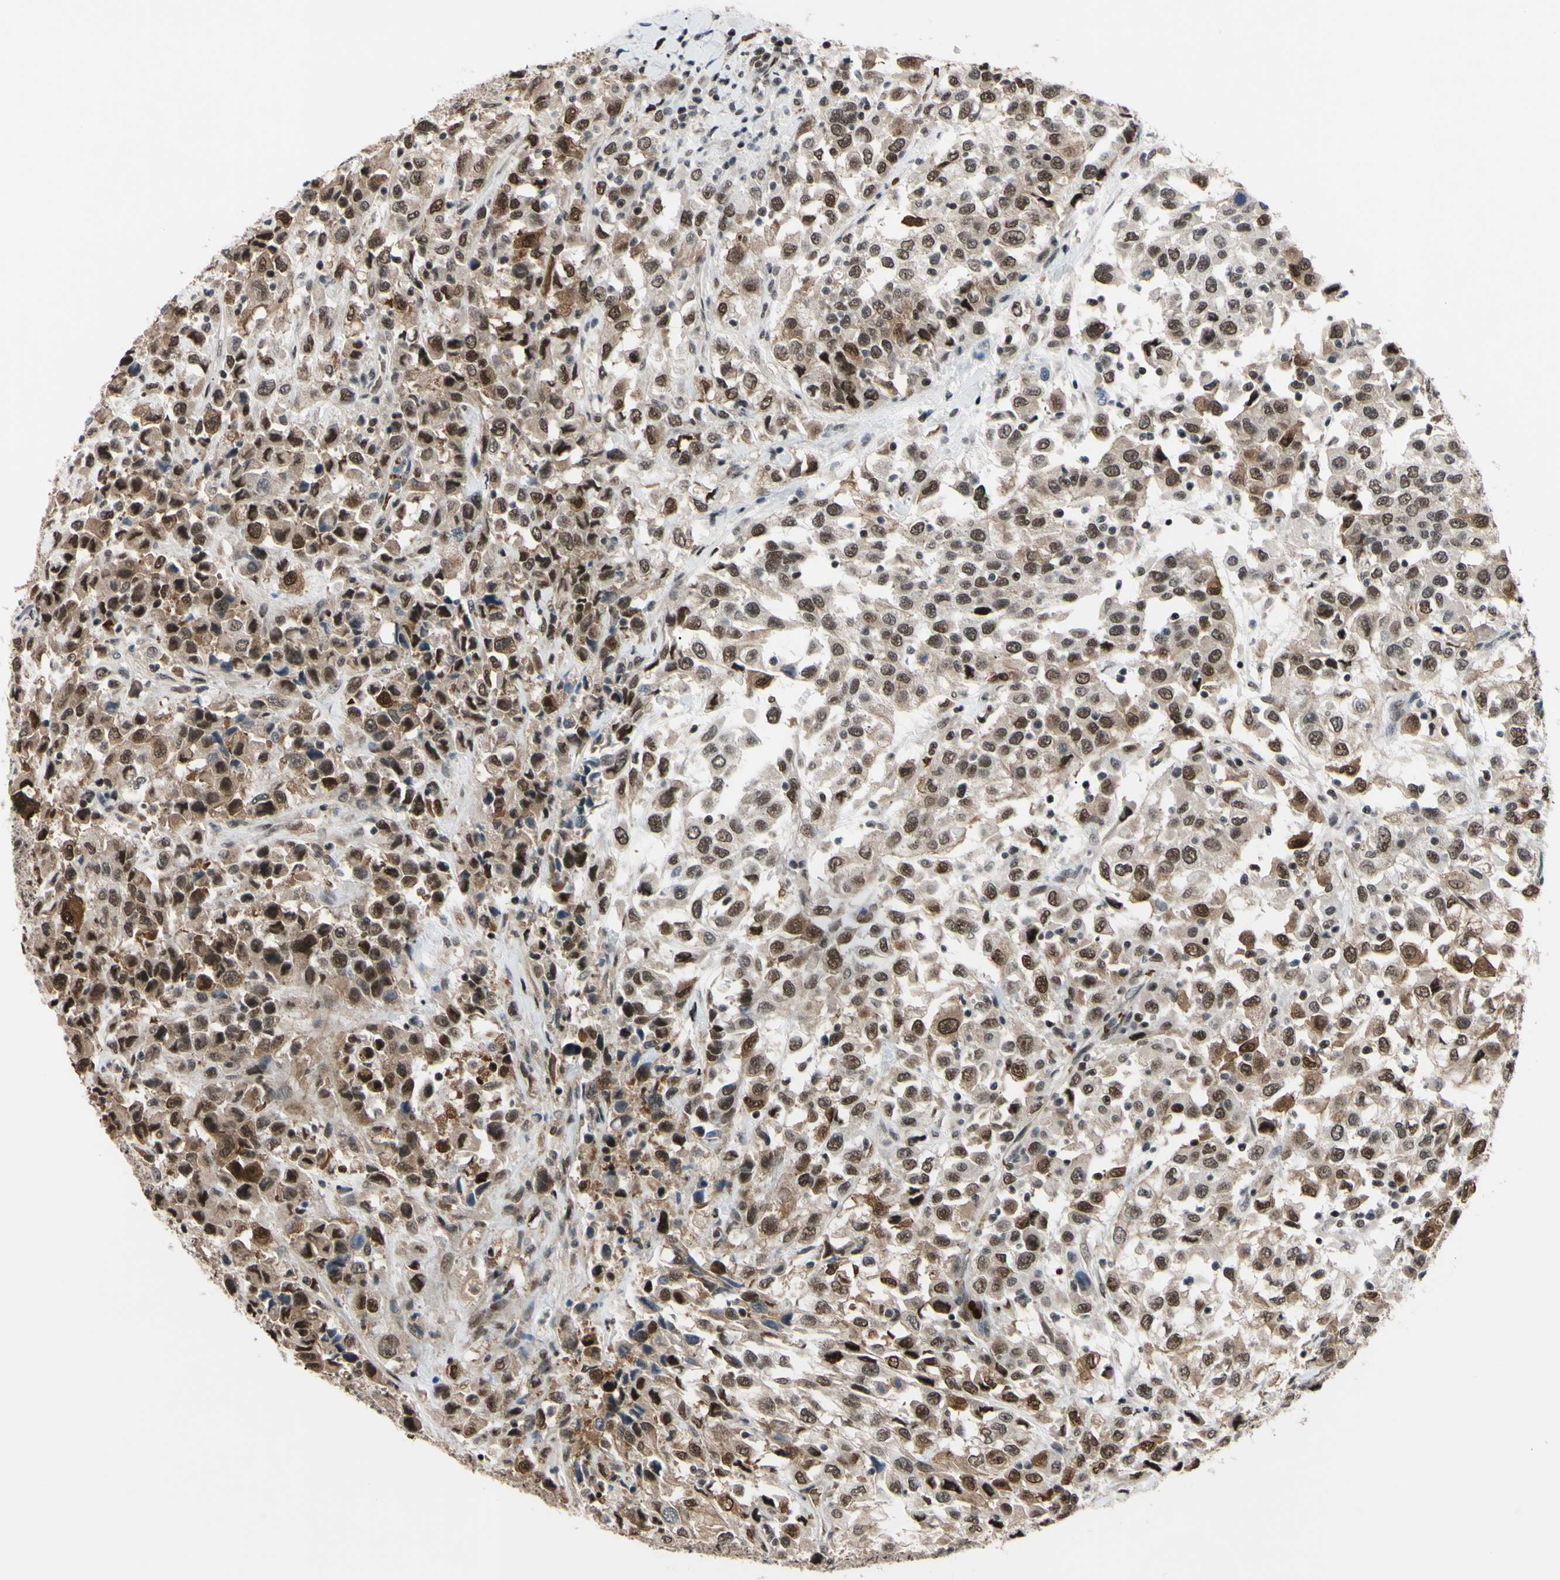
{"staining": {"intensity": "strong", "quantity": ">75%", "location": "nuclear"}, "tissue": "urothelial cancer", "cell_type": "Tumor cells", "image_type": "cancer", "snomed": [{"axis": "morphology", "description": "Urothelial carcinoma, High grade"}, {"axis": "topography", "description": "Urinary bladder"}], "caption": "A brown stain highlights strong nuclear positivity of a protein in urothelial cancer tumor cells.", "gene": "THAP12", "patient": {"sex": "female", "age": 80}}